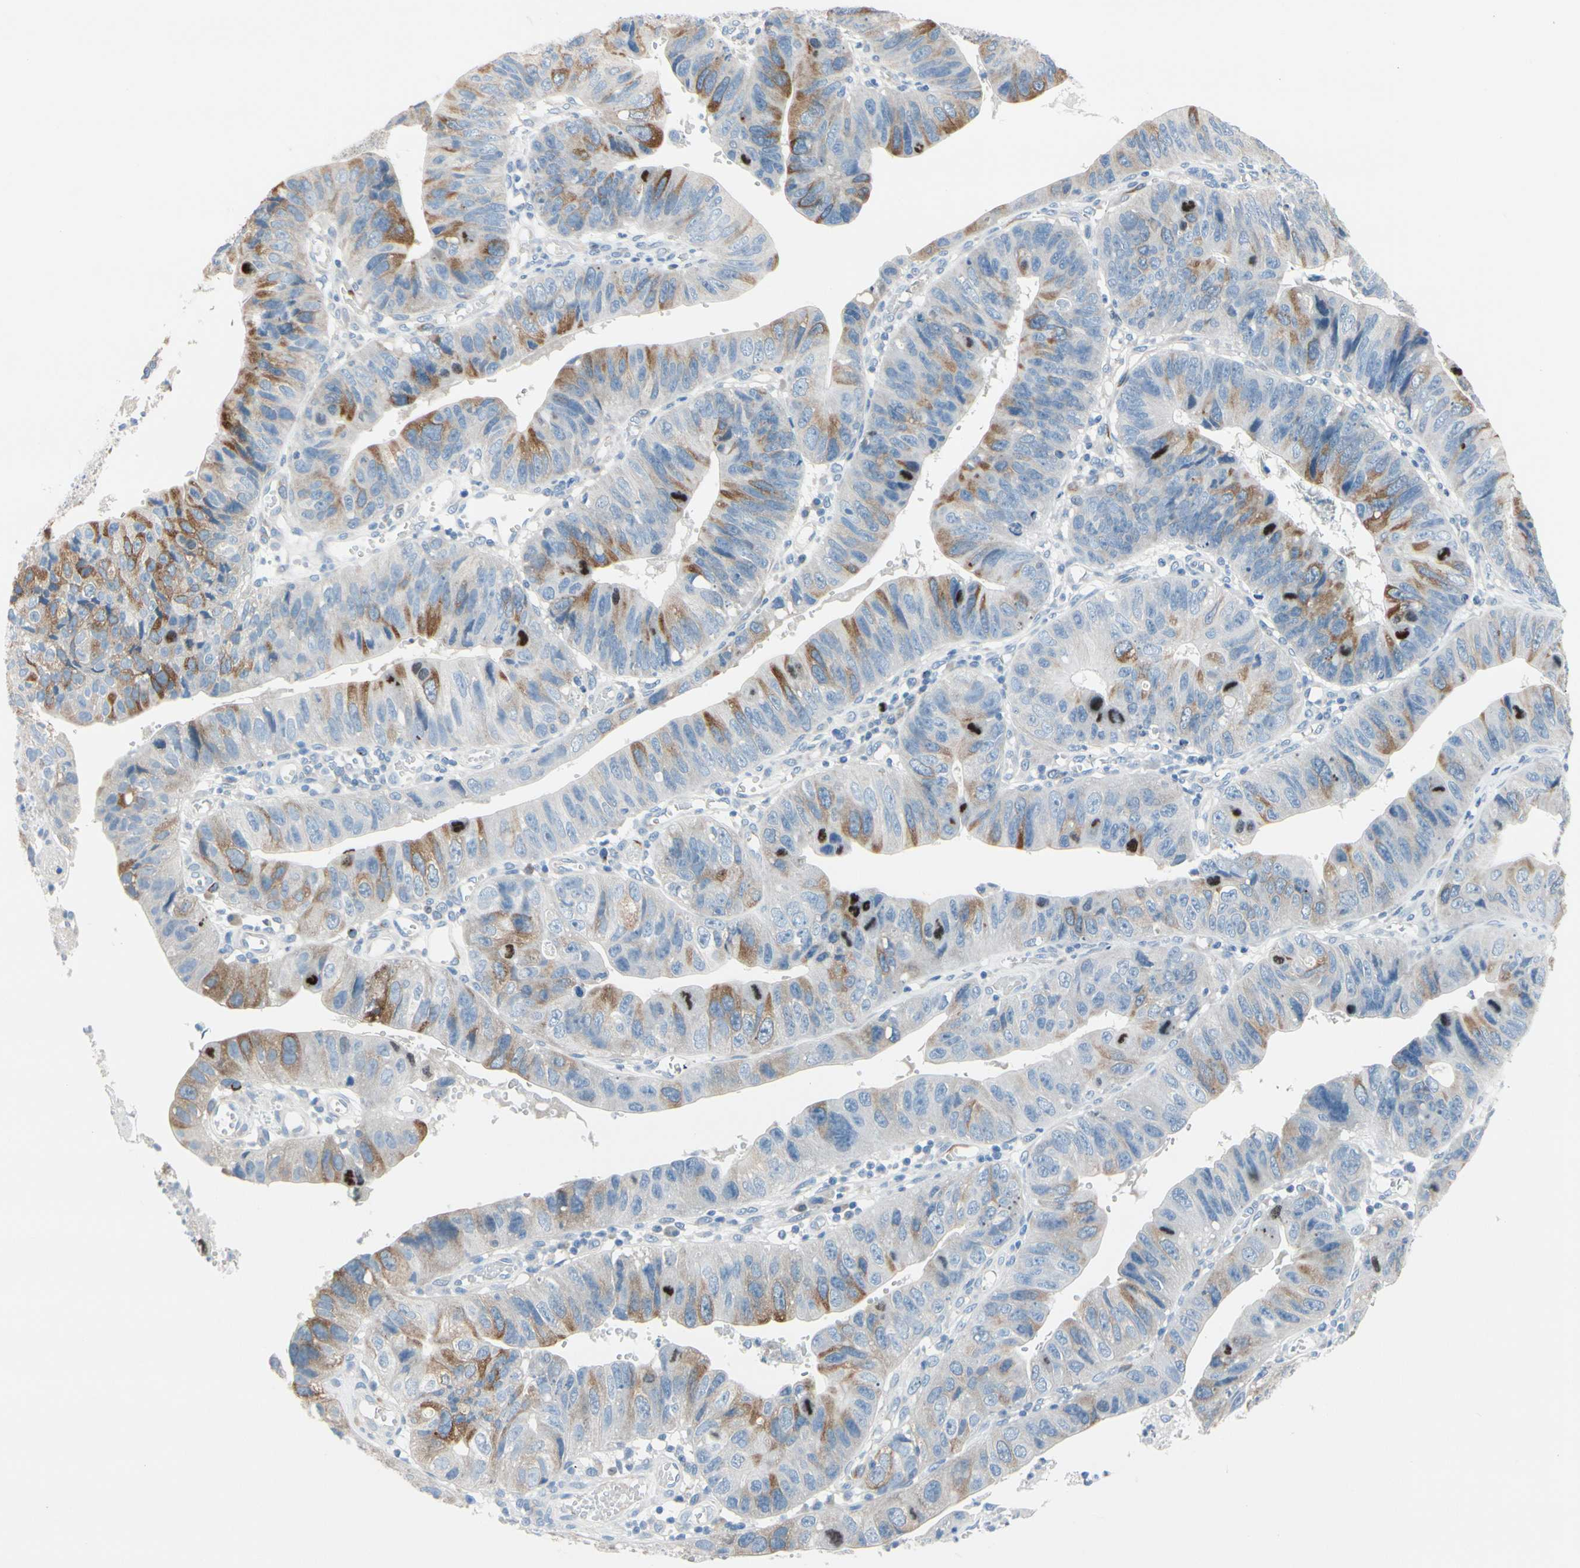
{"staining": {"intensity": "moderate", "quantity": "<25%", "location": "cytoplasmic/membranous"}, "tissue": "stomach cancer", "cell_type": "Tumor cells", "image_type": "cancer", "snomed": [{"axis": "morphology", "description": "Adenocarcinoma, NOS"}, {"axis": "topography", "description": "Stomach"}], "caption": "The immunohistochemical stain shows moderate cytoplasmic/membranous positivity in tumor cells of adenocarcinoma (stomach) tissue.", "gene": "CKAP2", "patient": {"sex": "male", "age": 59}}